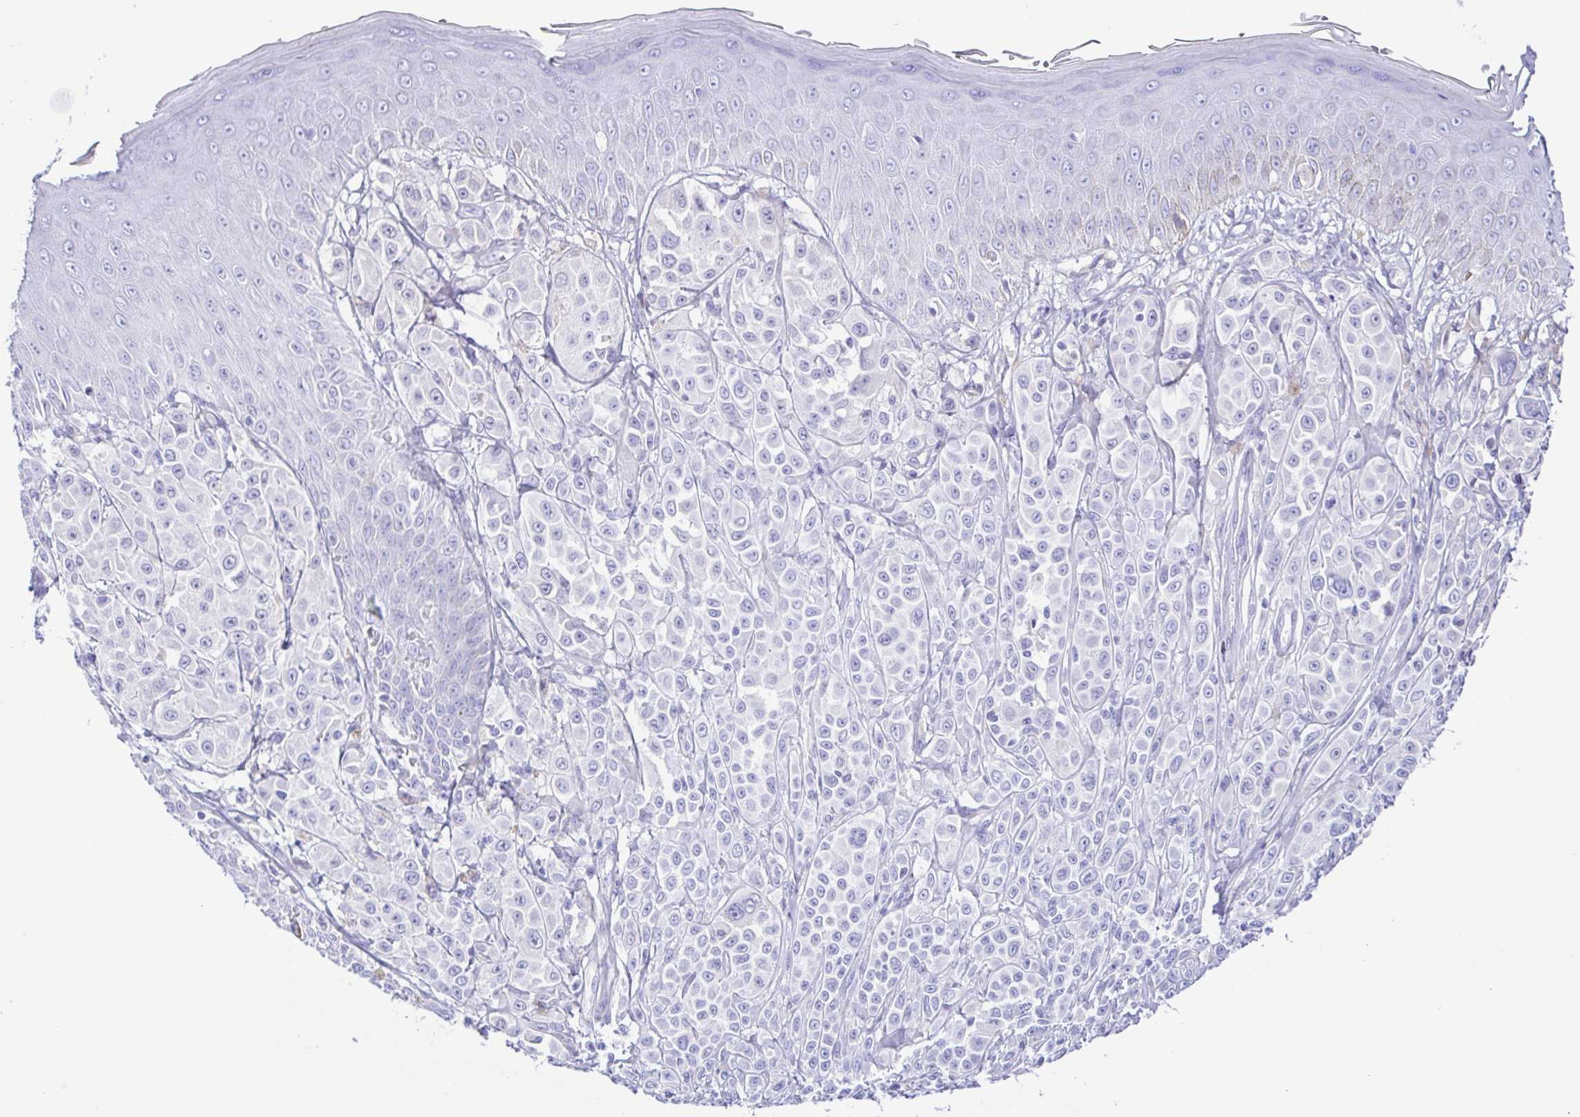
{"staining": {"intensity": "negative", "quantity": "none", "location": "none"}, "tissue": "melanoma", "cell_type": "Tumor cells", "image_type": "cancer", "snomed": [{"axis": "morphology", "description": "Malignant melanoma, NOS"}, {"axis": "topography", "description": "Skin"}], "caption": "A high-resolution histopathology image shows immunohistochemistry (IHC) staining of malignant melanoma, which demonstrates no significant expression in tumor cells.", "gene": "GPR17", "patient": {"sex": "male", "age": 67}}